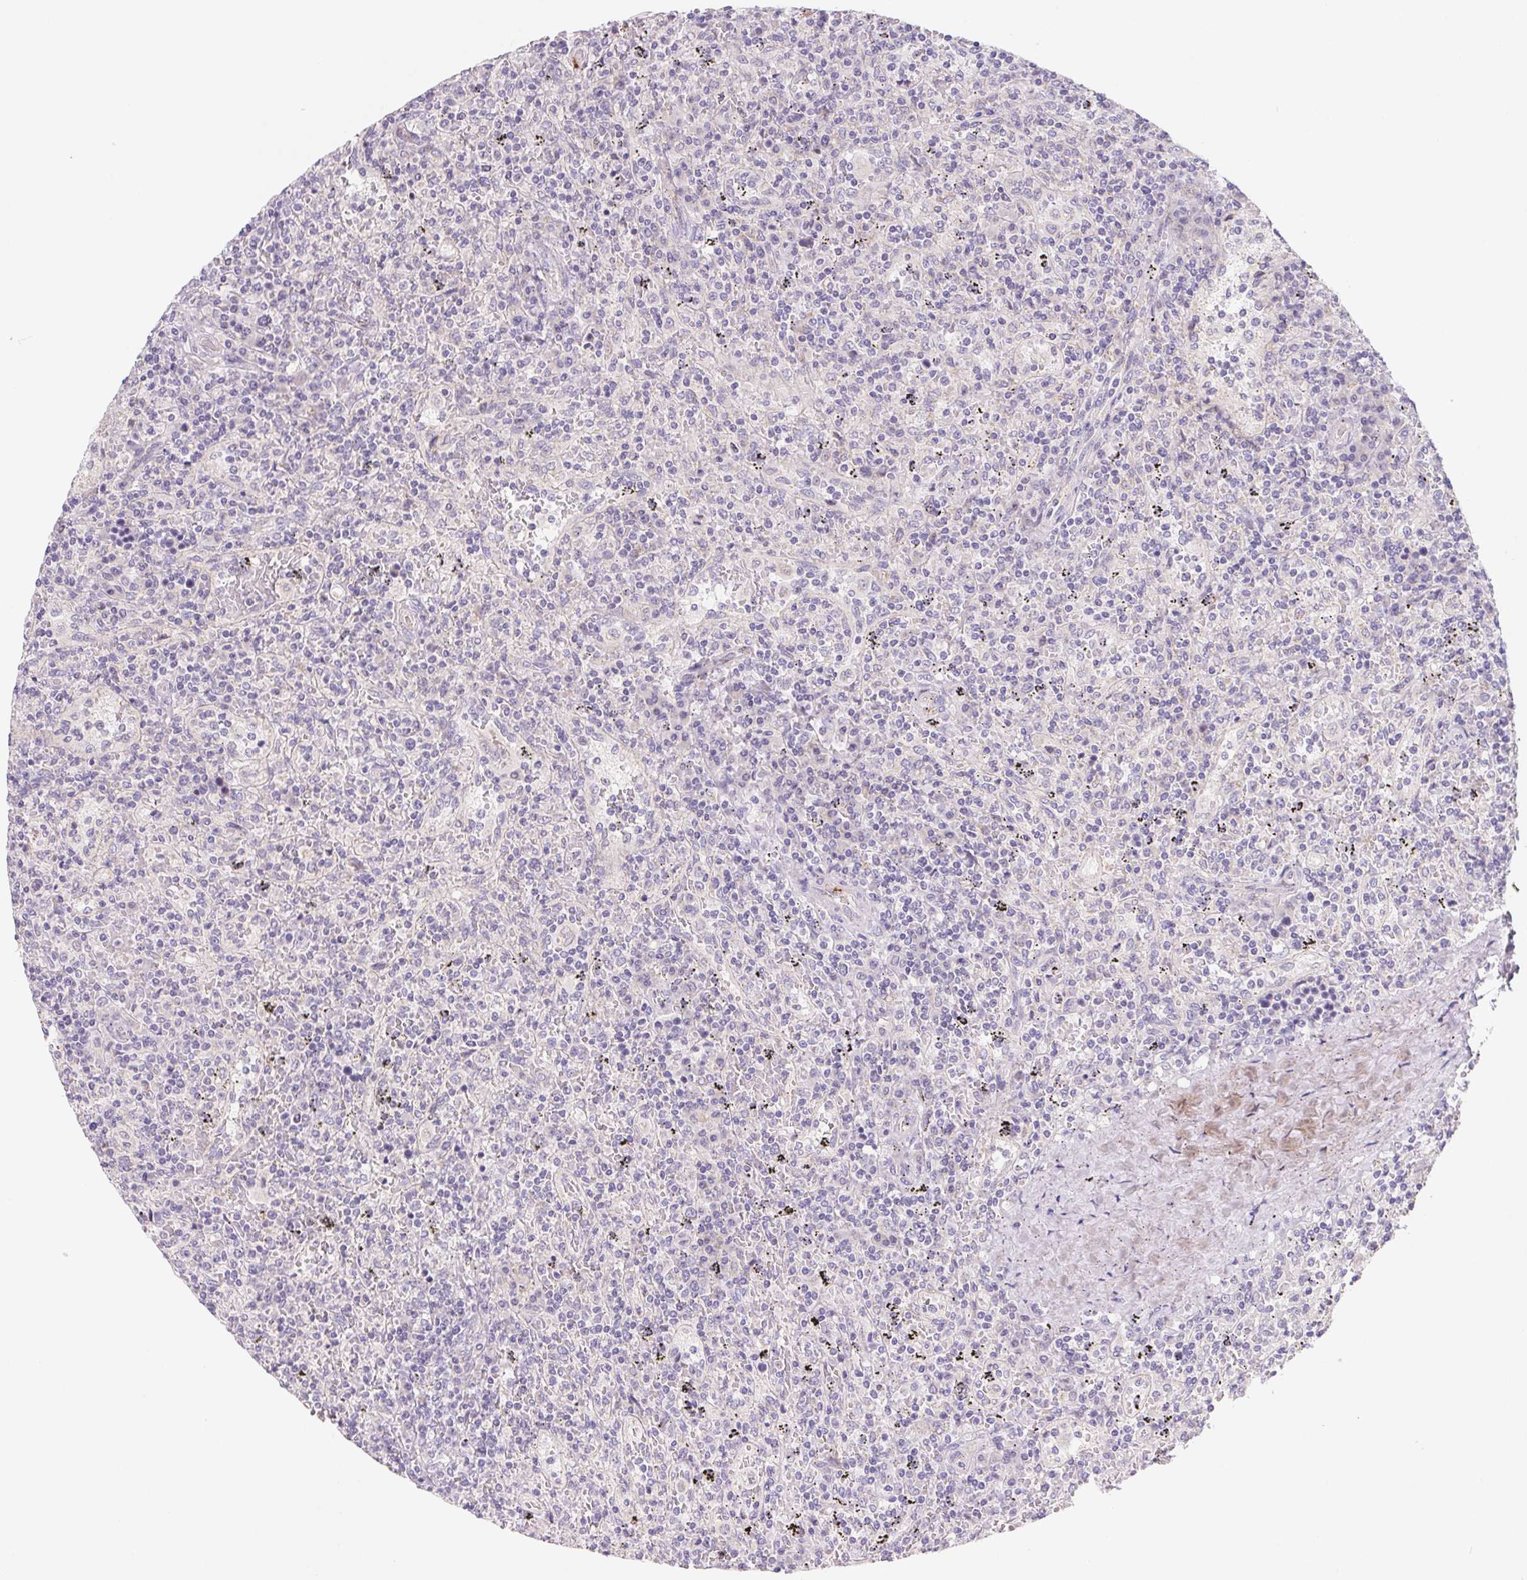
{"staining": {"intensity": "negative", "quantity": "none", "location": "none"}, "tissue": "lymphoma", "cell_type": "Tumor cells", "image_type": "cancer", "snomed": [{"axis": "morphology", "description": "Malignant lymphoma, non-Hodgkin's type, Low grade"}, {"axis": "topography", "description": "Spleen"}], "caption": "The IHC micrograph has no significant staining in tumor cells of malignant lymphoma, non-Hodgkin's type (low-grade) tissue.", "gene": "LPA", "patient": {"sex": "male", "age": 62}}